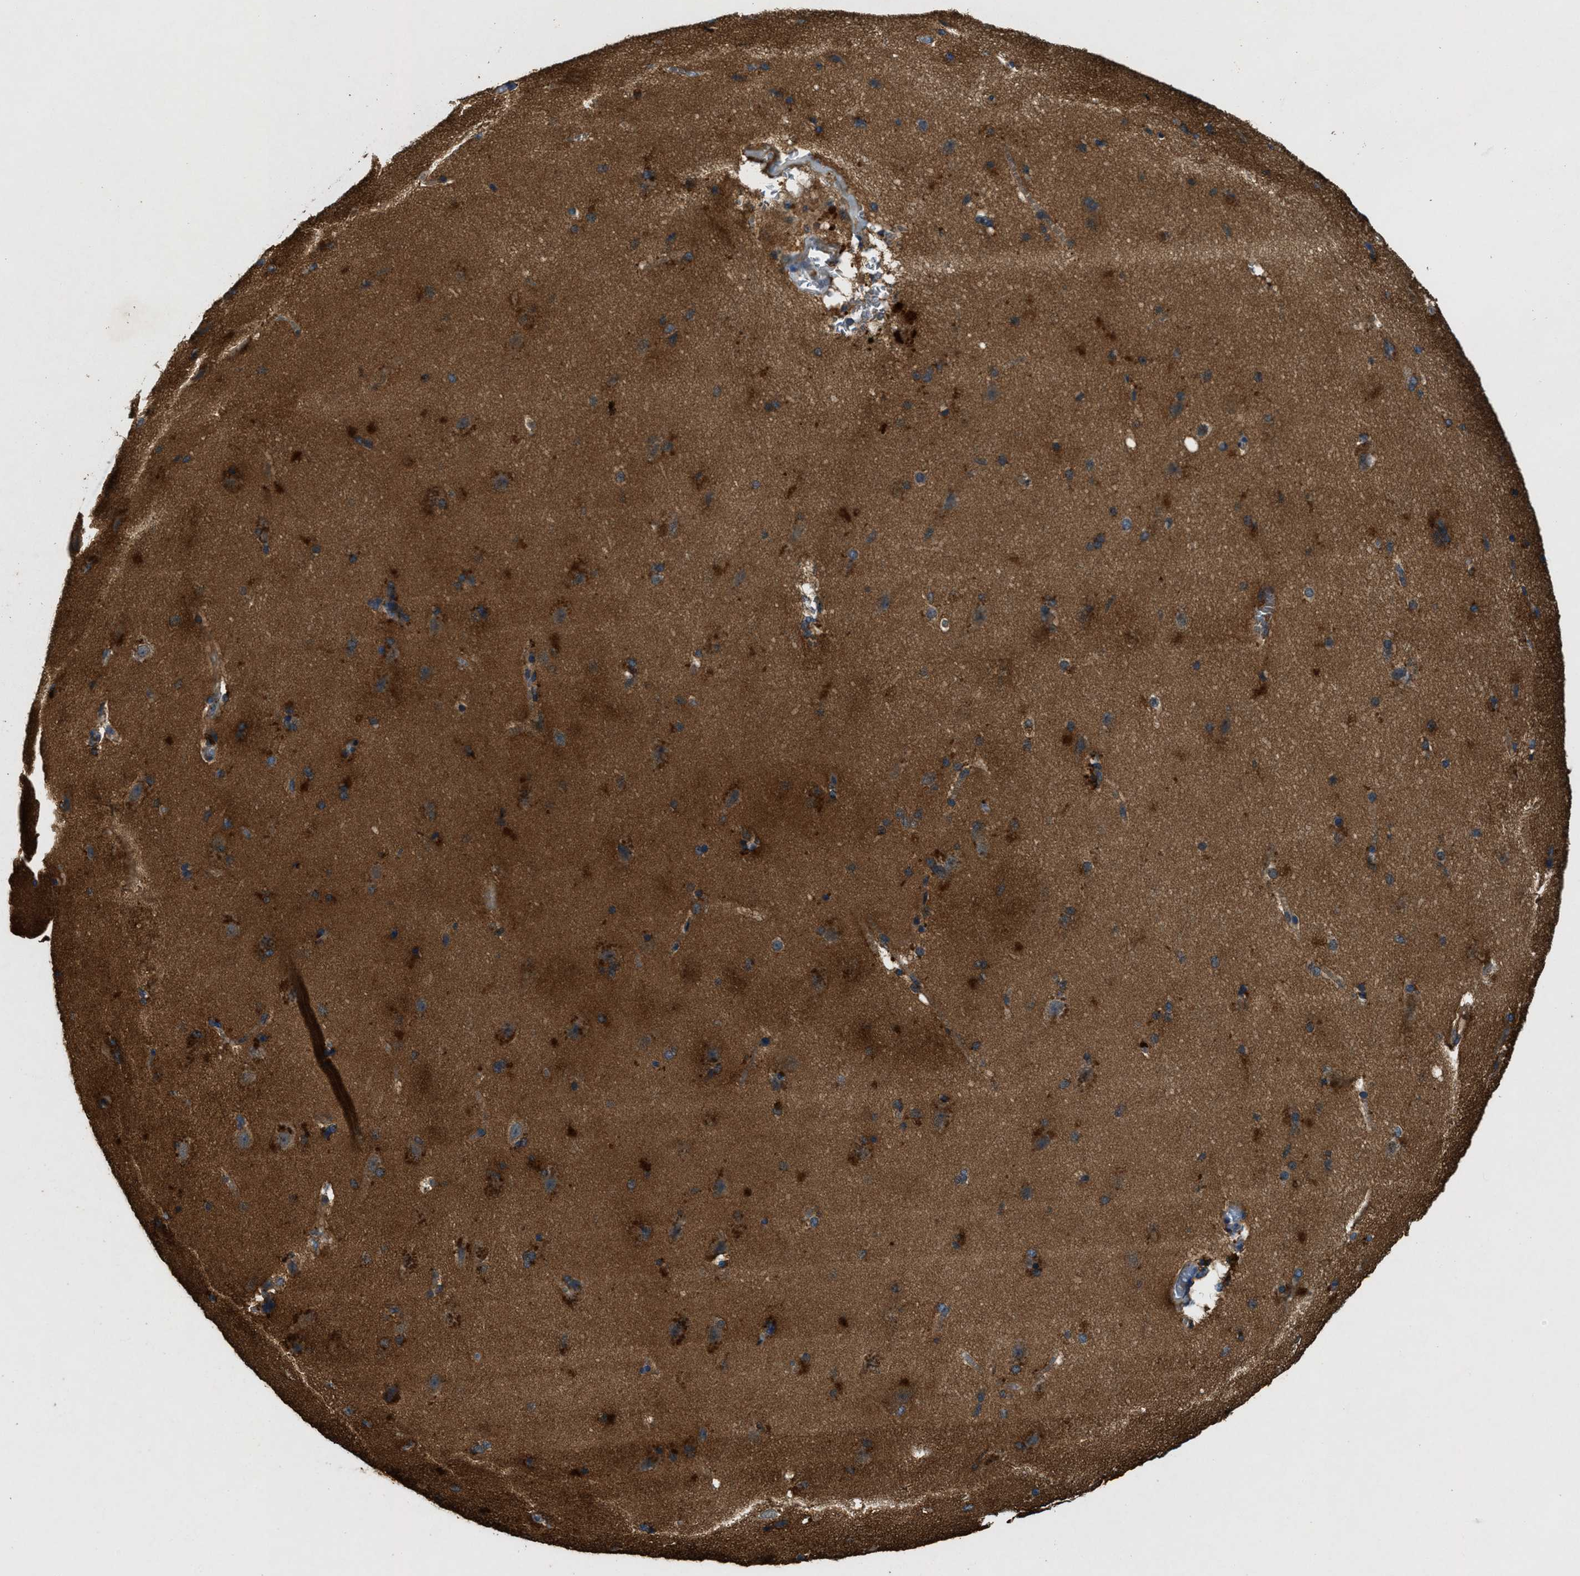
{"staining": {"intensity": "negative", "quantity": "none", "location": "none"}, "tissue": "cerebral cortex", "cell_type": "Endothelial cells", "image_type": "normal", "snomed": [{"axis": "morphology", "description": "Normal tissue, NOS"}, {"axis": "topography", "description": "Cerebral cortex"}, {"axis": "topography", "description": "Hippocampus"}], "caption": "DAB (3,3'-diaminobenzidine) immunohistochemical staining of benign cerebral cortex demonstrates no significant positivity in endothelial cells. (Immunohistochemistry (ihc), brightfield microscopy, high magnification).", "gene": "BLOC1S1", "patient": {"sex": "female", "age": 19}}